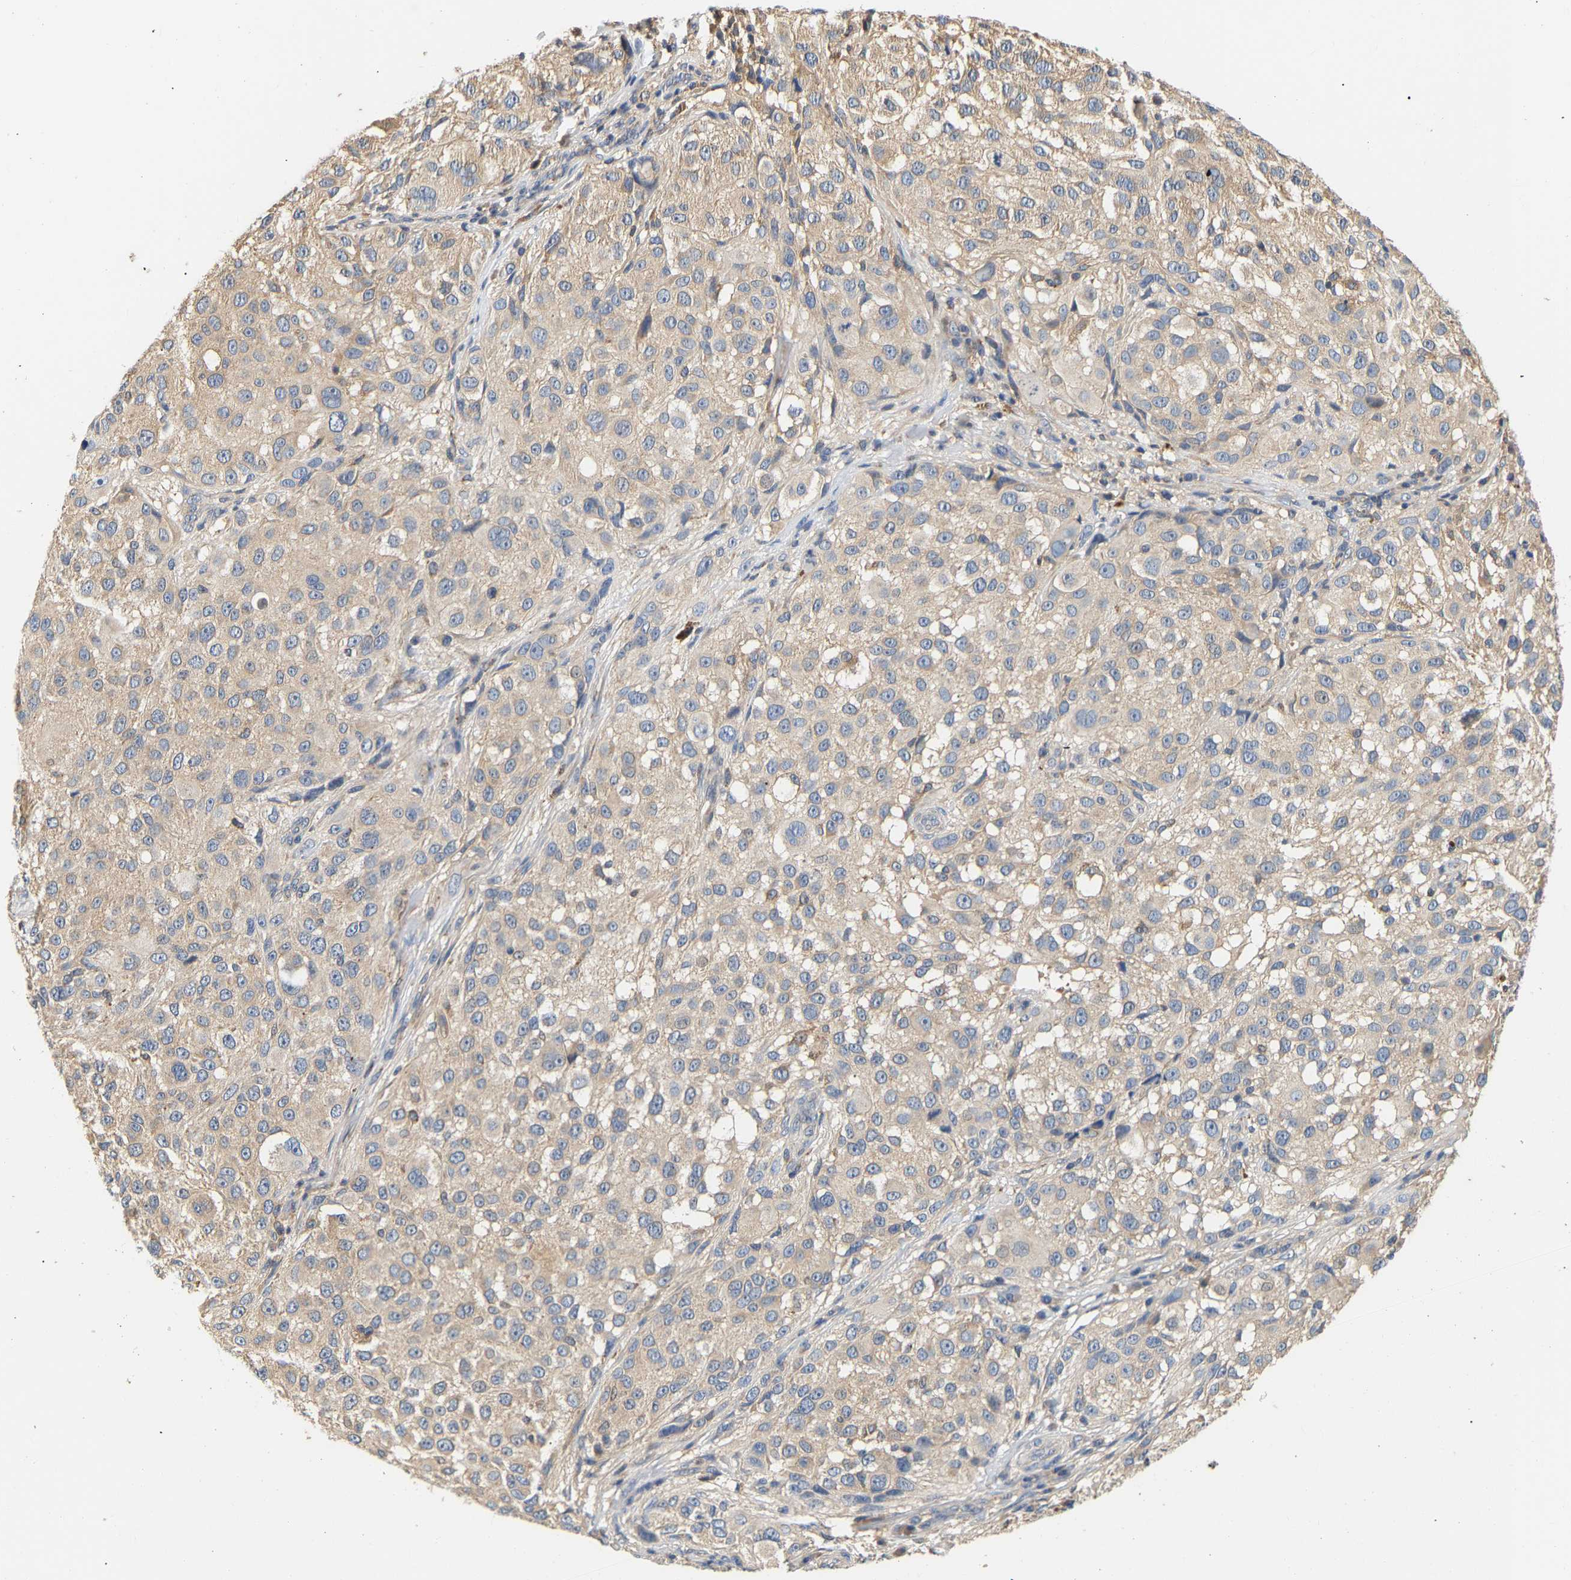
{"staining": {"intensity": "weak", "quantity": ">75%", "location": "cytoplasmic/membranous"}, "tissue": "melanoma", "cell_type": "Tumor cells", "image_type": "cancer", "snomed": [{"axis": "morphology", "description": "Necrosis, NOS"}, {"axis": "morphology", "description": "Malignant melanoma, NOS"}, {"axis": "topography", "description": "Skin"}], "caption": "This histopathology image displays immunohistochemistry staining of human melanoma, with low weak cytoplasmic/membranous expression in about >75% of tumor cells.", "gene": "PPID", "patient": {"sex": "female", "age": 87}}